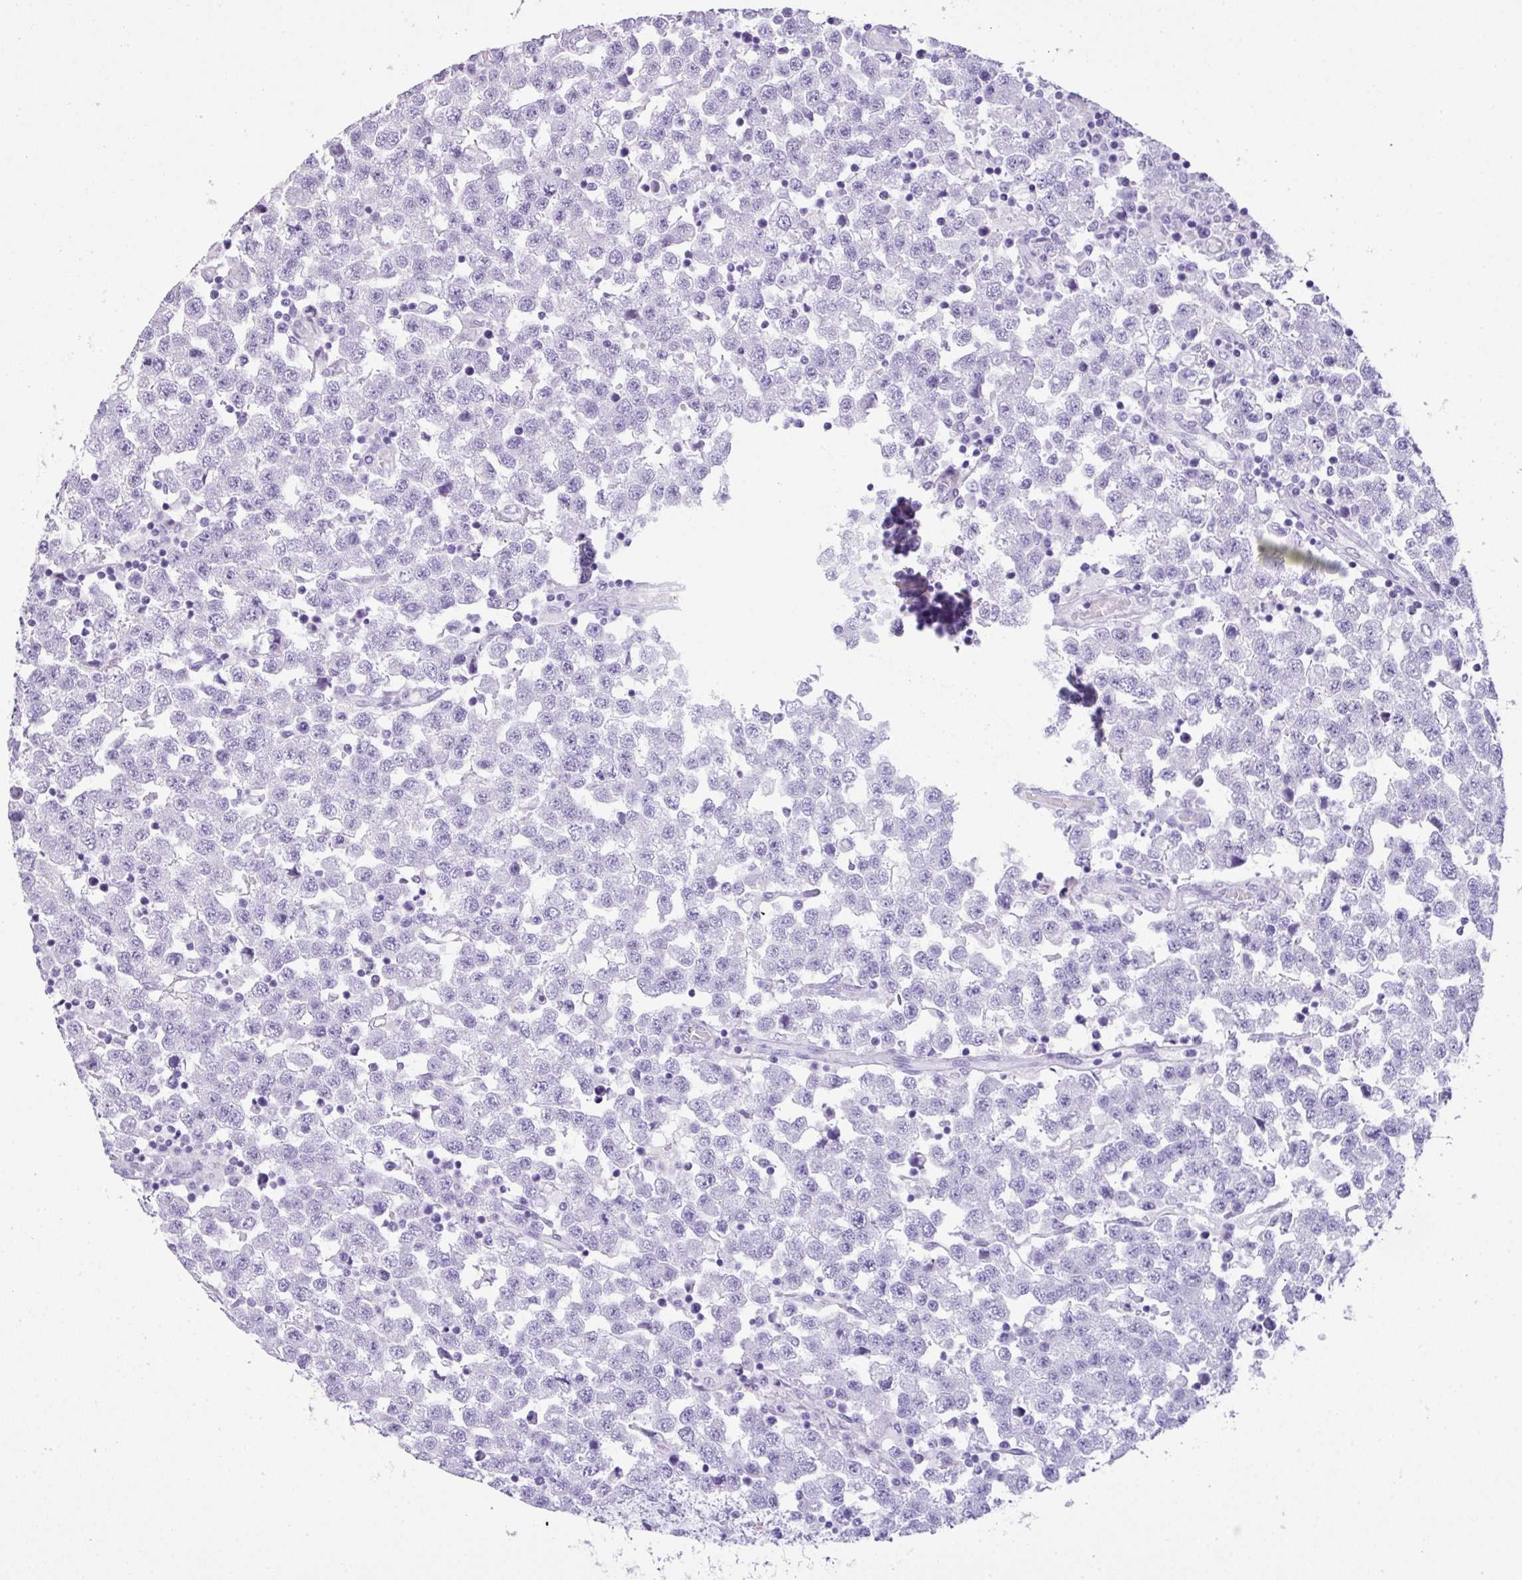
{"staining": {"intensity": "negative", "quantity": "none", "location": "none"}, "tissue": "testis cancer", "cell_type": "Tumor cells", "image_type": "cancer", "snomed": [{"axis": "morphology", "description": "Seminoma, NOS"}, {"axis": "topography", "description": "Testis"}], "caption": "Immunohistochemistry histopathology image of testis cancer stained for a protein (brown), which demonstrates no positivity in tumor cells.", "gene": "TNP1", "patient": {"sex": "male", "age": 34}}